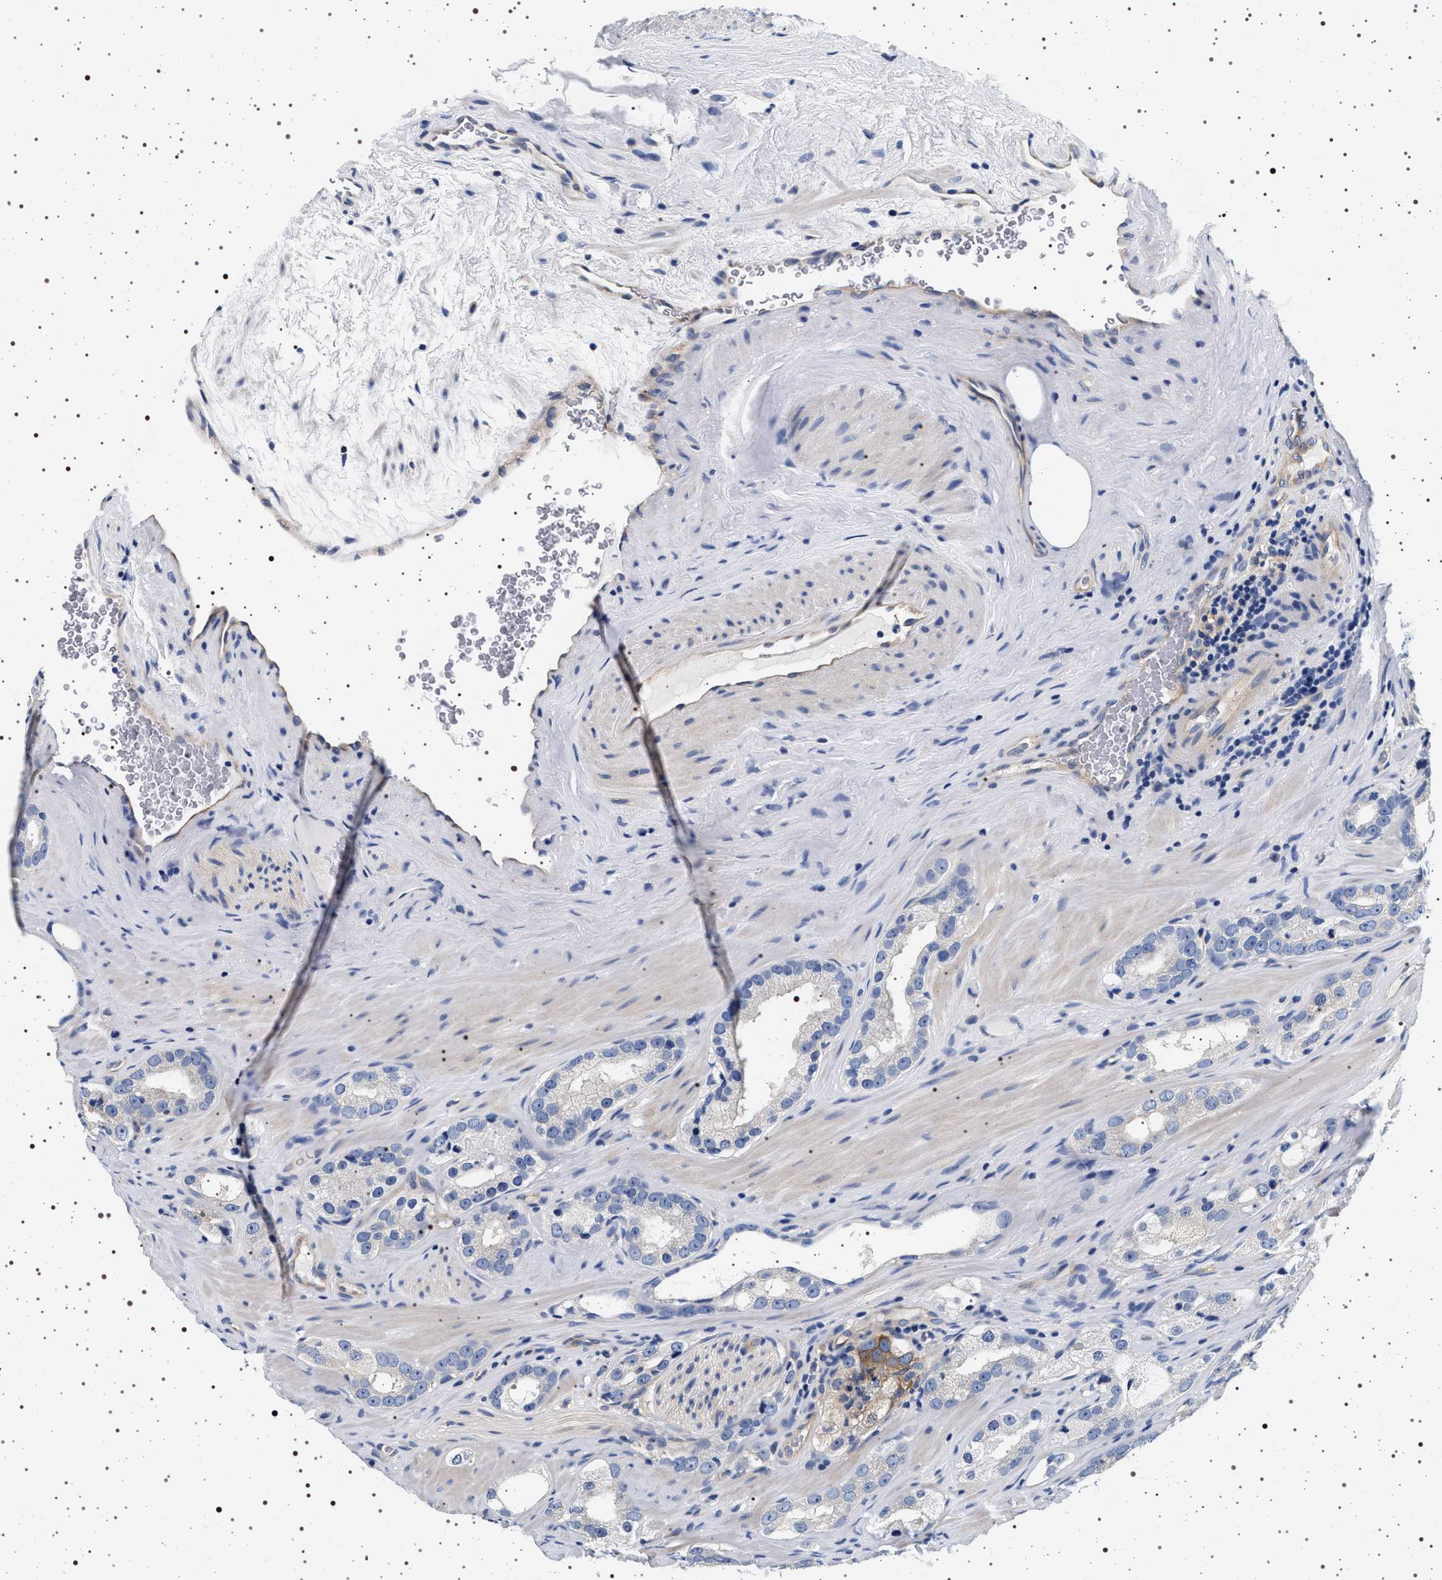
{"staining": {"intensity": "negative", "quantity": "none", "location": "none"}, "tissue": "prostate cancer", "cell_type": "Tumor cells", "image_type": "cancer", "snomed": [{"axis": "morphology", "description": "Adenocarcinoma, High grade"}, {"axis": "topography", "description": "Prostate"}], "caption": "Prostate cancer was stained to show a protein in brown. There is no significant staining in tumor cells.", "gene": "HSD17B1", "patient": {"sex": "male", "age": 63}}